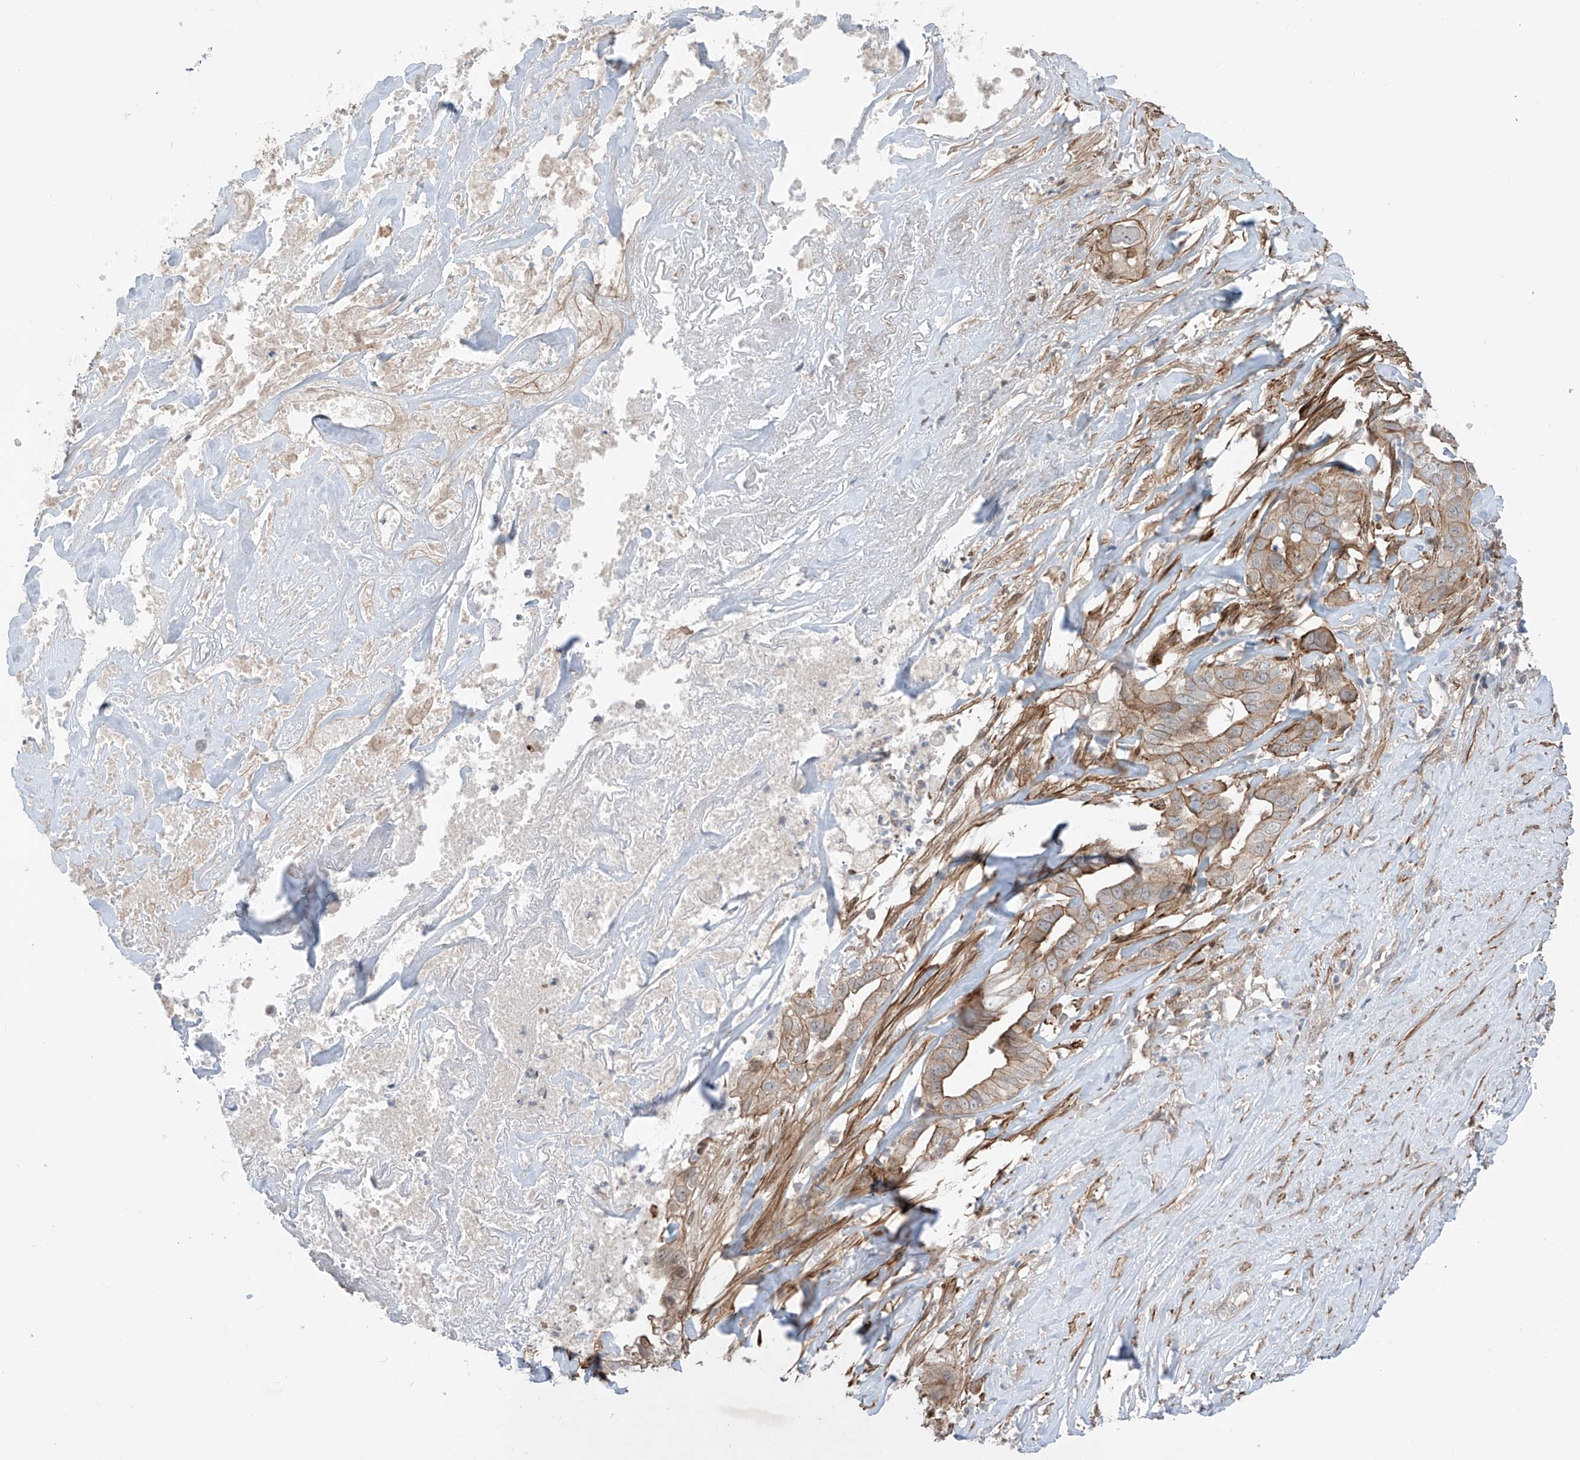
{"staining": {"intensity": "weak", "quantity": ">75%", "location": "cytoplasmic/membranous"}, "tissue": "liver cancer", "cell_type": "Tumor cells", "image_type": "cancer", "snomed": [{"axis": "morphology", "description": "Cholangiocarcinoma"}, {"axis": "topography", "description": "Liver"}], "caption": "An IHC photomicrograph of neoplastic tissue is shown. Protein staining in brown highlights weak cytoplasmic/membranous positivity in liver cancer (cholangiocarcinoma) within tumor cells.", "gene": "LRRC74A", "patient": {"sex": "female", "age": 79}}